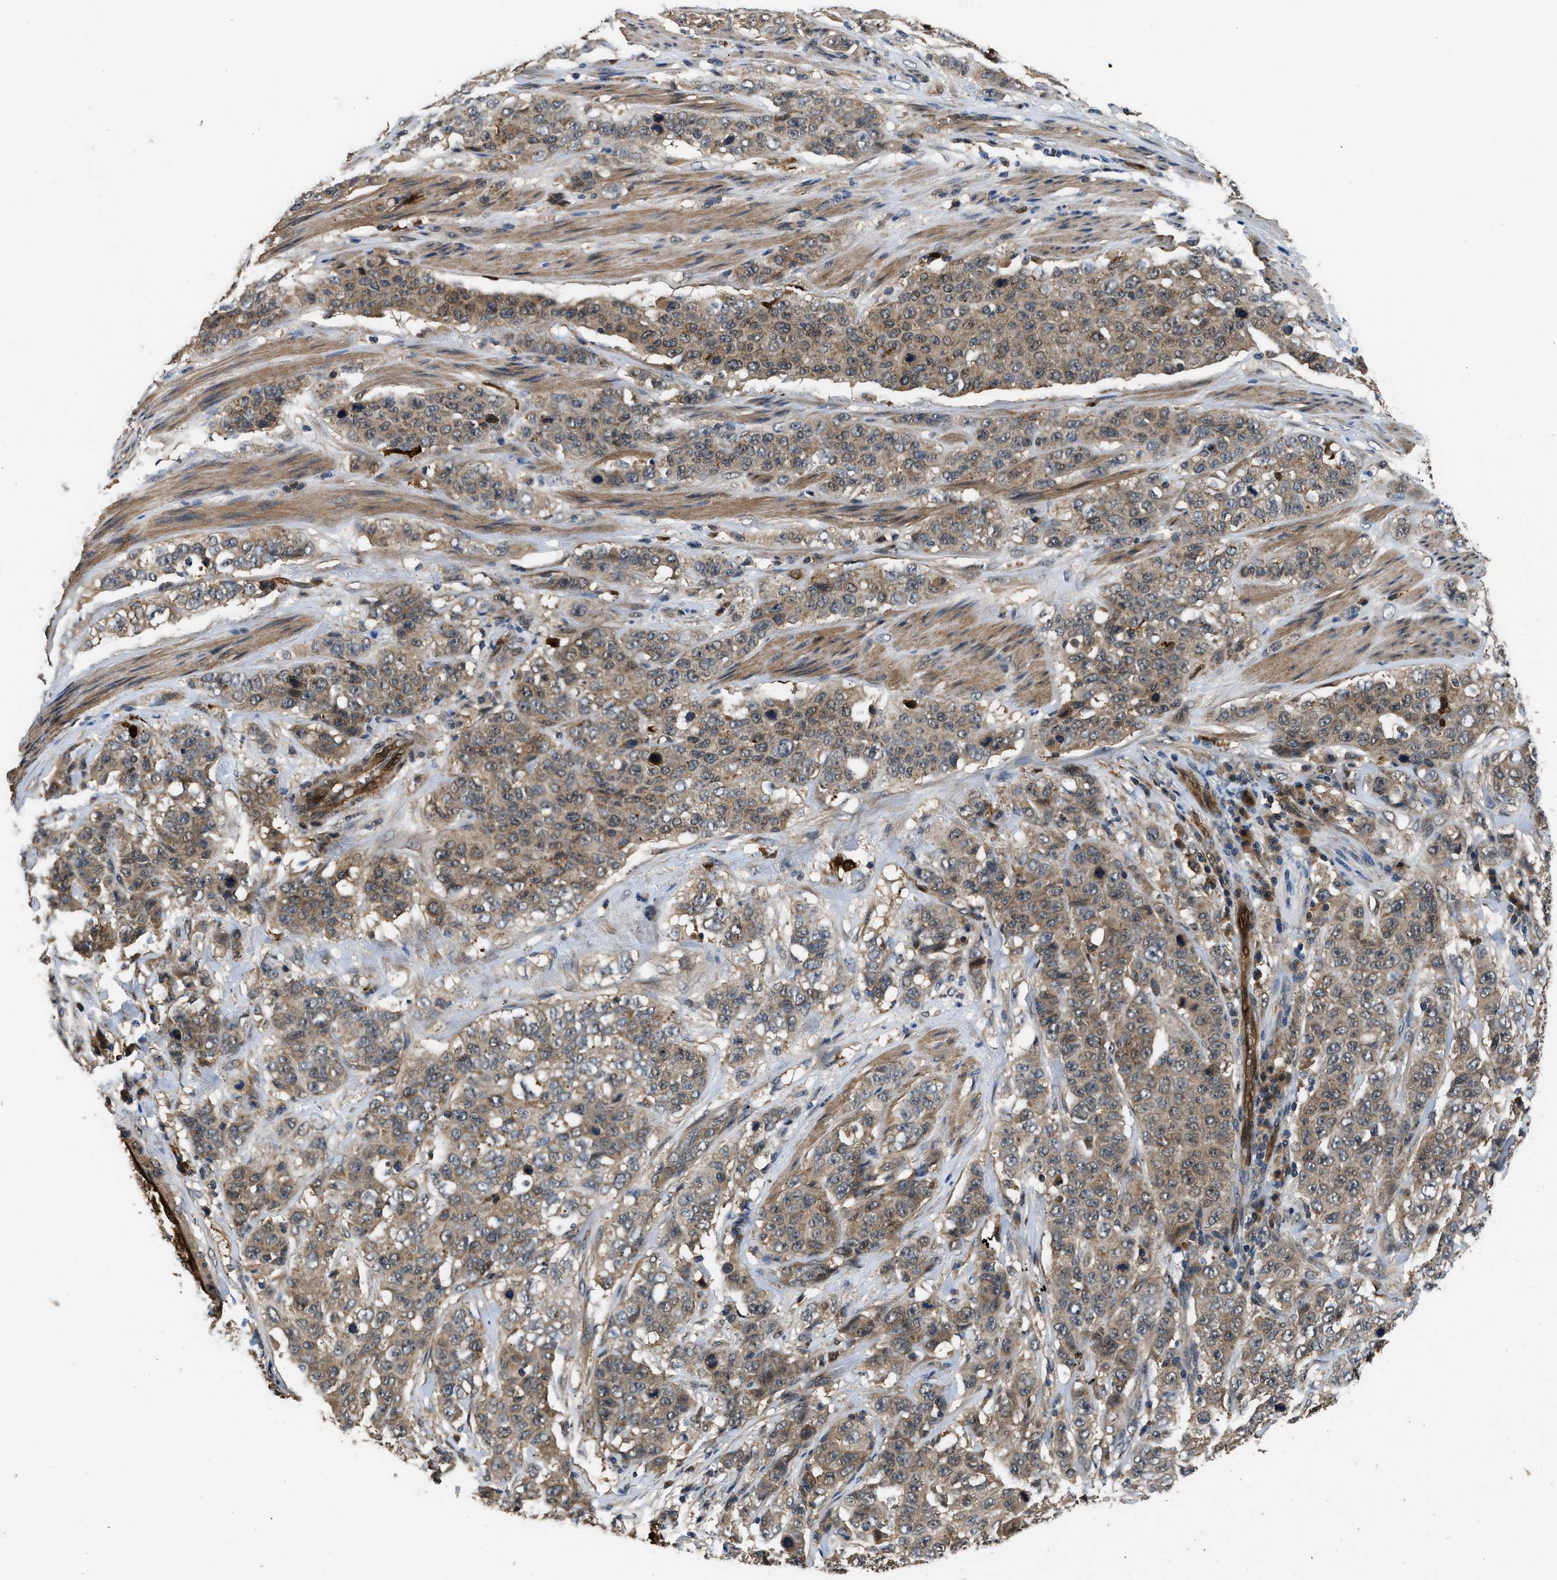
{"staining": {"intensity": "moderate", "quantity": ">75%", "location": "cytoplasmic/membranous"}, "tissue": "stomach cancer", "cell_type": "Tumor cells", "image_type": "cancer", "snomed": [{"axis": "morphology", "description": "Adenocarcinoma, NOS"}, {"axis": "topography", "description": "Stomach"}], "caption": "DAB immunohistochemical staining of stomach adenocarcinoma shows moderate cytoplasmic/membranous protein expression in about >75% of tumor cells. (Brightfield microscopy of DAB IHC at high magnification).", "gene": "PPA1", "patient": {"sex": "male", "age": 48}}